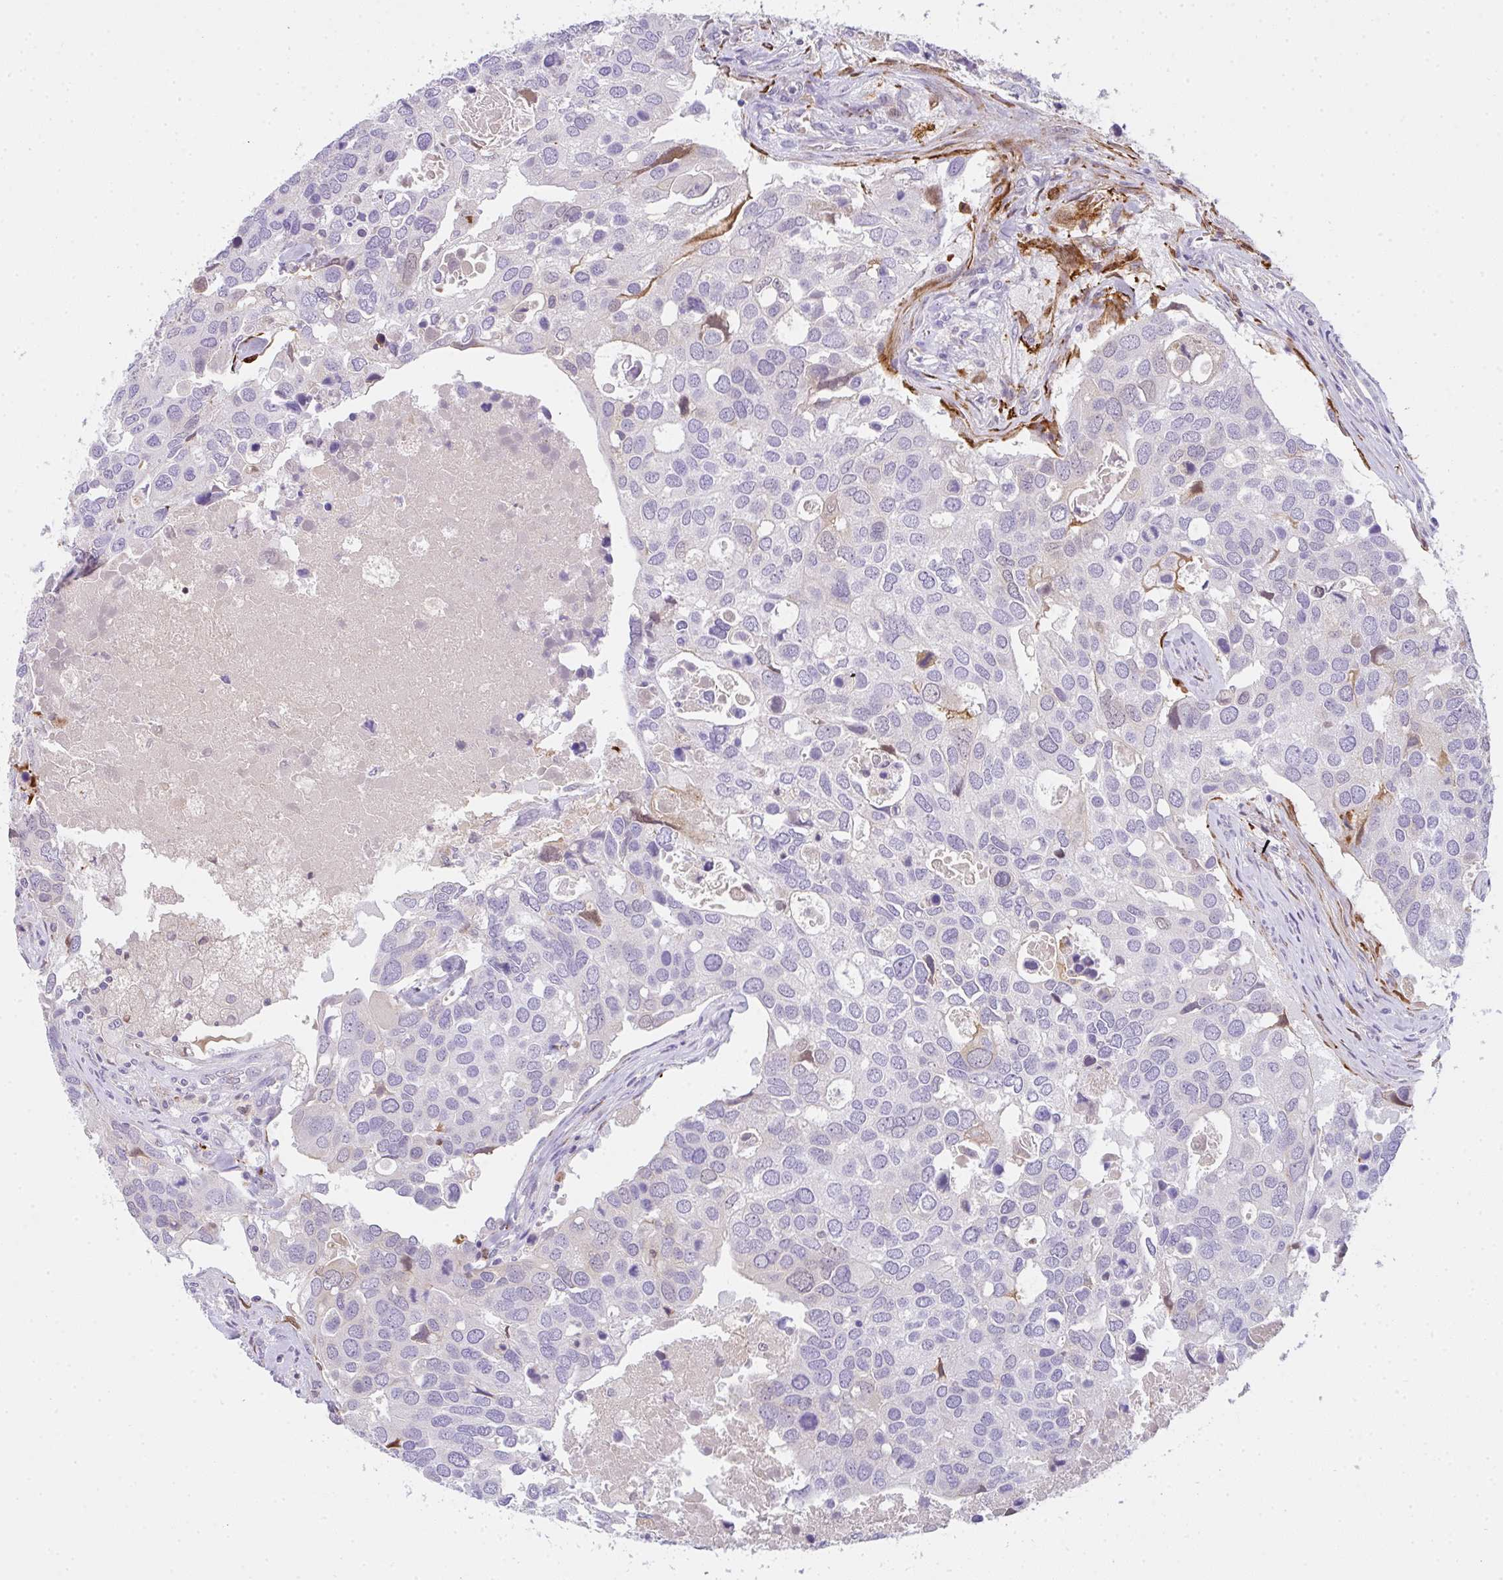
{"staining": {"intensity": "negative", "quantity": "none", "location": "none"}, "tissue": "breast cancer", "cell_type": "Tumor cells", "image_type": "cancer", "snomed": [{"axis": "morphology", "description": "Duct carcinoma"}, {"axis": "topography", "description": "Breast"}], "caption": "This micrograph is of breast intraductal carcinoma stained with immunohistochemistry (IHC) to label a protein in brown with the nuclei are counter-stained blue. There is no expression in tumor cells.", "gene": "COX7B", "patient": {"sex": "female", "age": 83}}